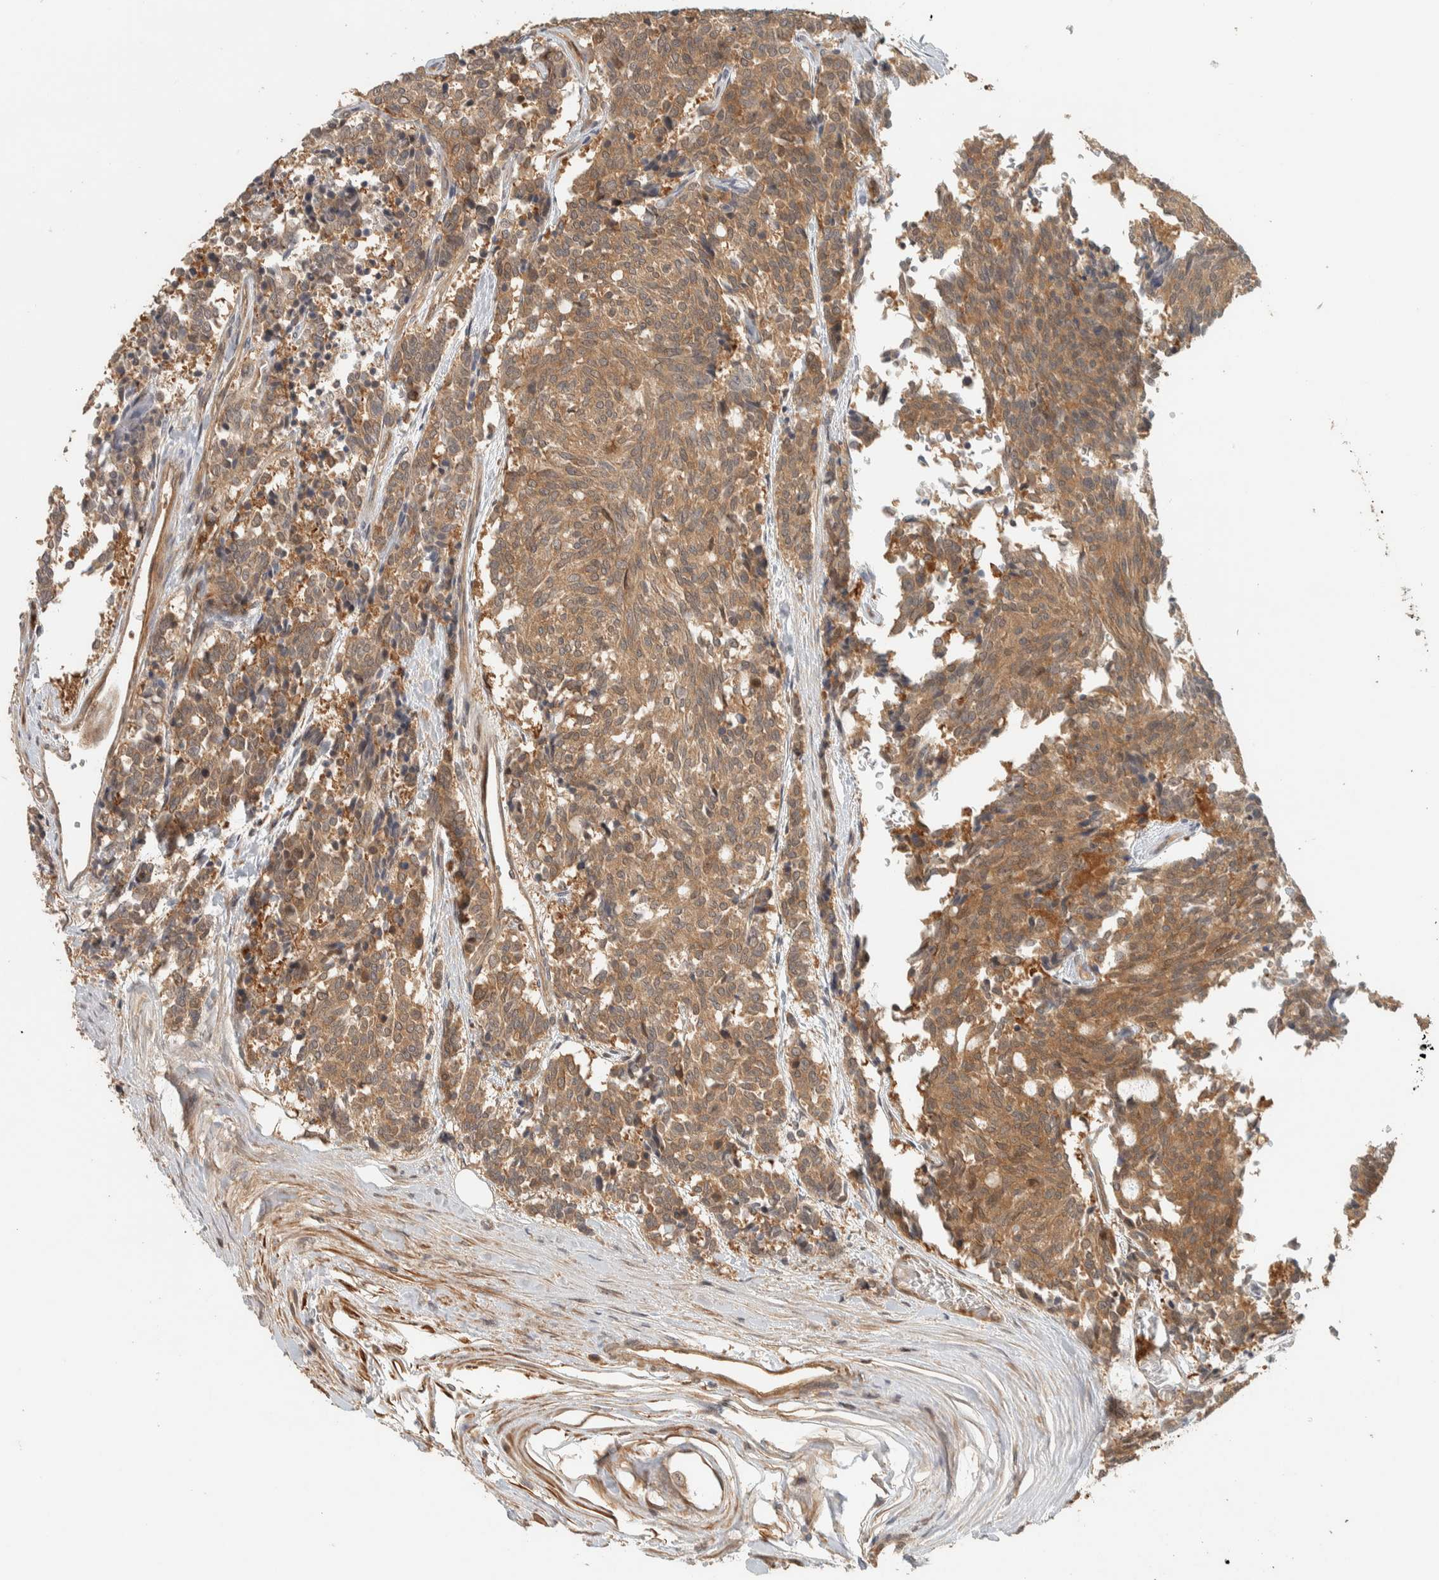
{"staining": {"intensity": "moderate", "quantity": ">75%", "location": "cytoplasmic/membranous"}, "tissue": "carcinoid", "cell_type": "Tumor cells", "image_type": "cancer", "snomed": [{"axis": "morphology", "description": "Carcinoid, malignant, NOS"}, {"axis": "topography", "description": "Pancreas"}], "caption": "This image shows immunohistochemistry (IHC) staining of human carcinoid, with medium moderate cytoplasmic/membranous staining in approximately >75% of tumor cells.", "gene": "ADSS2", "patient": {"sex": "female", "age": 54}}